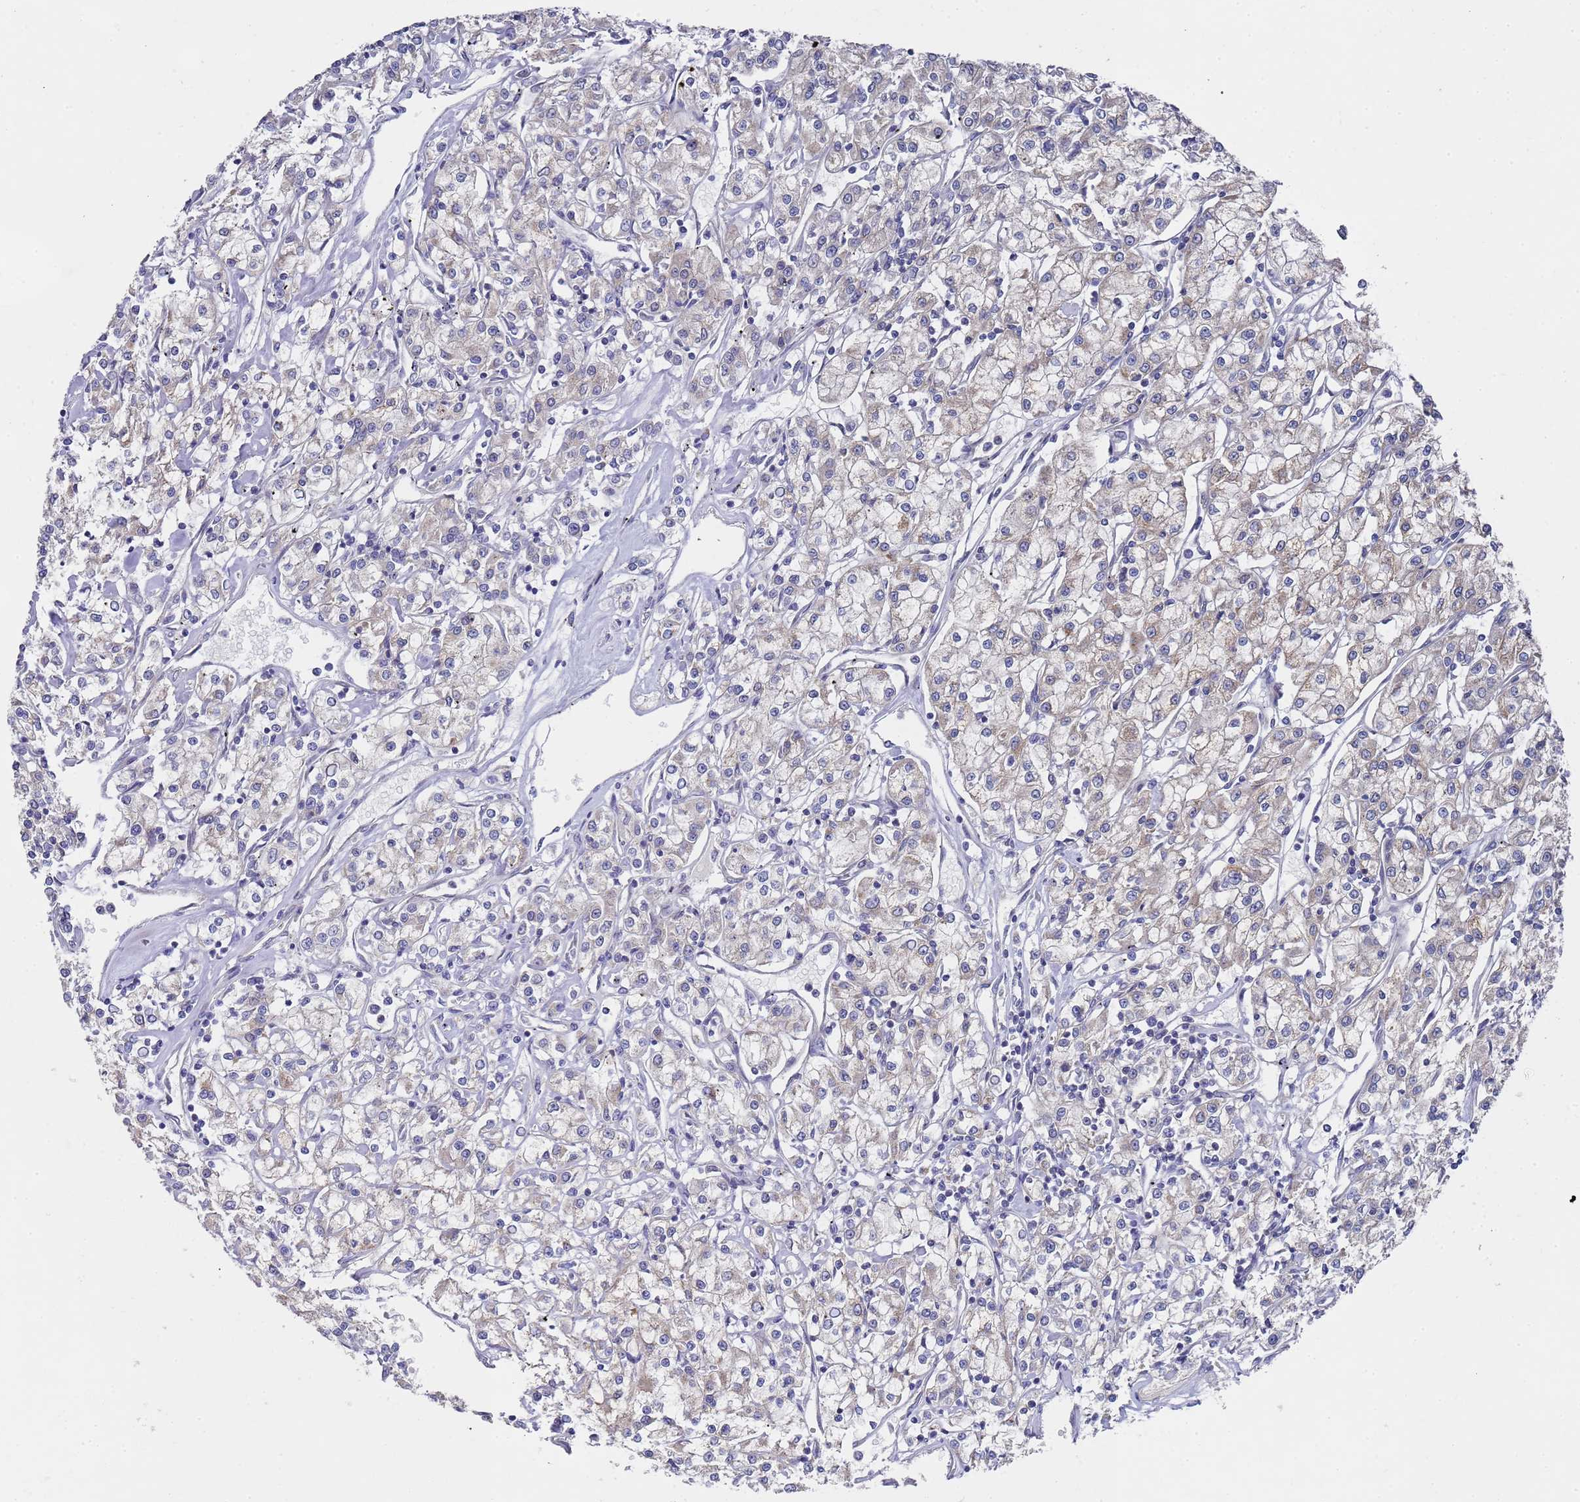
{"staining": {"intensity": "weak", "quantity": "<25%", "location": "cytoplasmic/membranous"}, "tissue": "renal cancer", "cell_type": "Tumor cells", "image_type": "cancer", "snomed": [{"axis": "morphology", "description": "Adenocarcinoma, NOS"}, {"axis": "topography", "description": "Kidney"}], "caption": "An image of renal cancer stained for a protein demonstrates no brown staining in tumor cells.", "gene": "NPEPPS", "patient": {"sex": "female", "age": 59}}